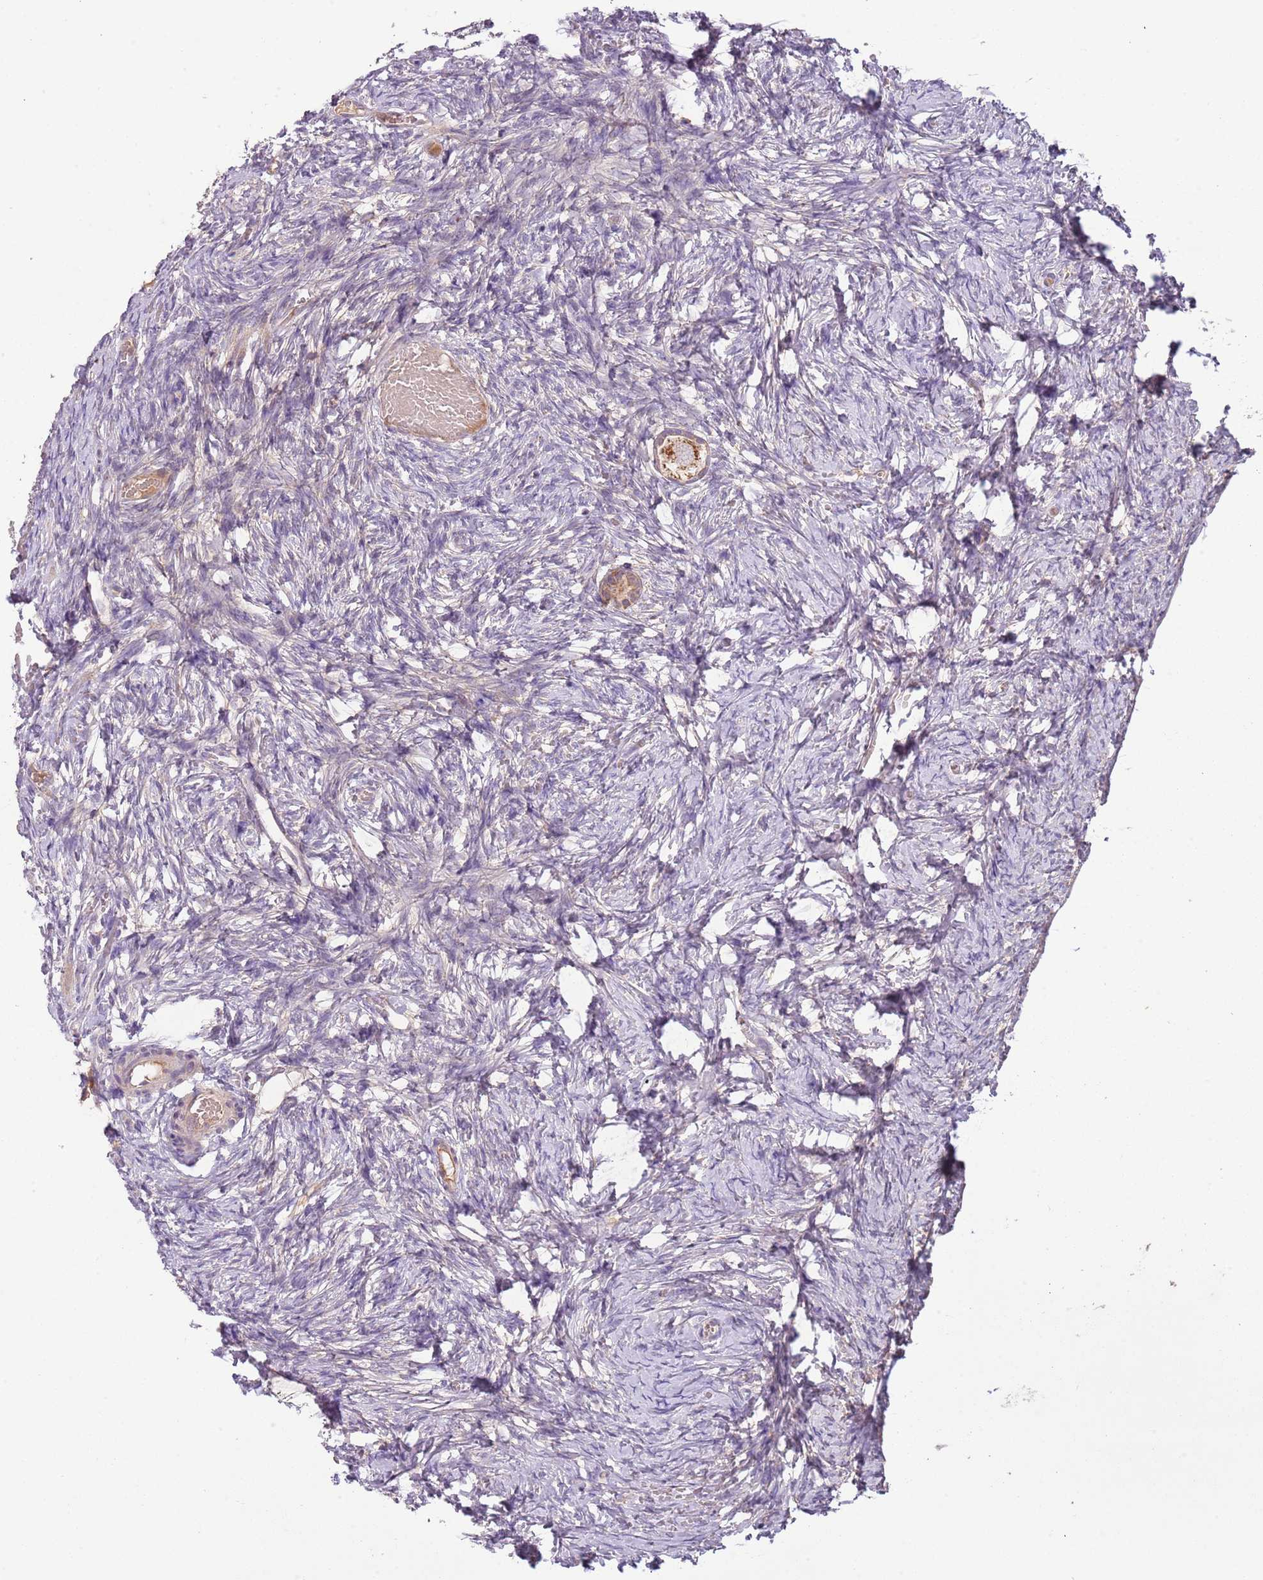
{"staining": {"intensity": "moderate", "quantity": ">75%", "location": "cytoplasmic/membranous"}, "tissue": "ovary", "cell_type": "Follicle cells", "image_type": "normal", "snomed": [{"axis": "morphology", "description": "Adenocarcinoma, NOS"}, {"axis": "topography", "description": "Endometrium"}], "caption": "A high-resolution image shows IHC staining of normal ovary, which exhibits moderate cytoplasmic/membranous positivity in approximately >75% of follicle cells.", "gene": "FECH", "patient": {"sex": "female", "age": 32}}